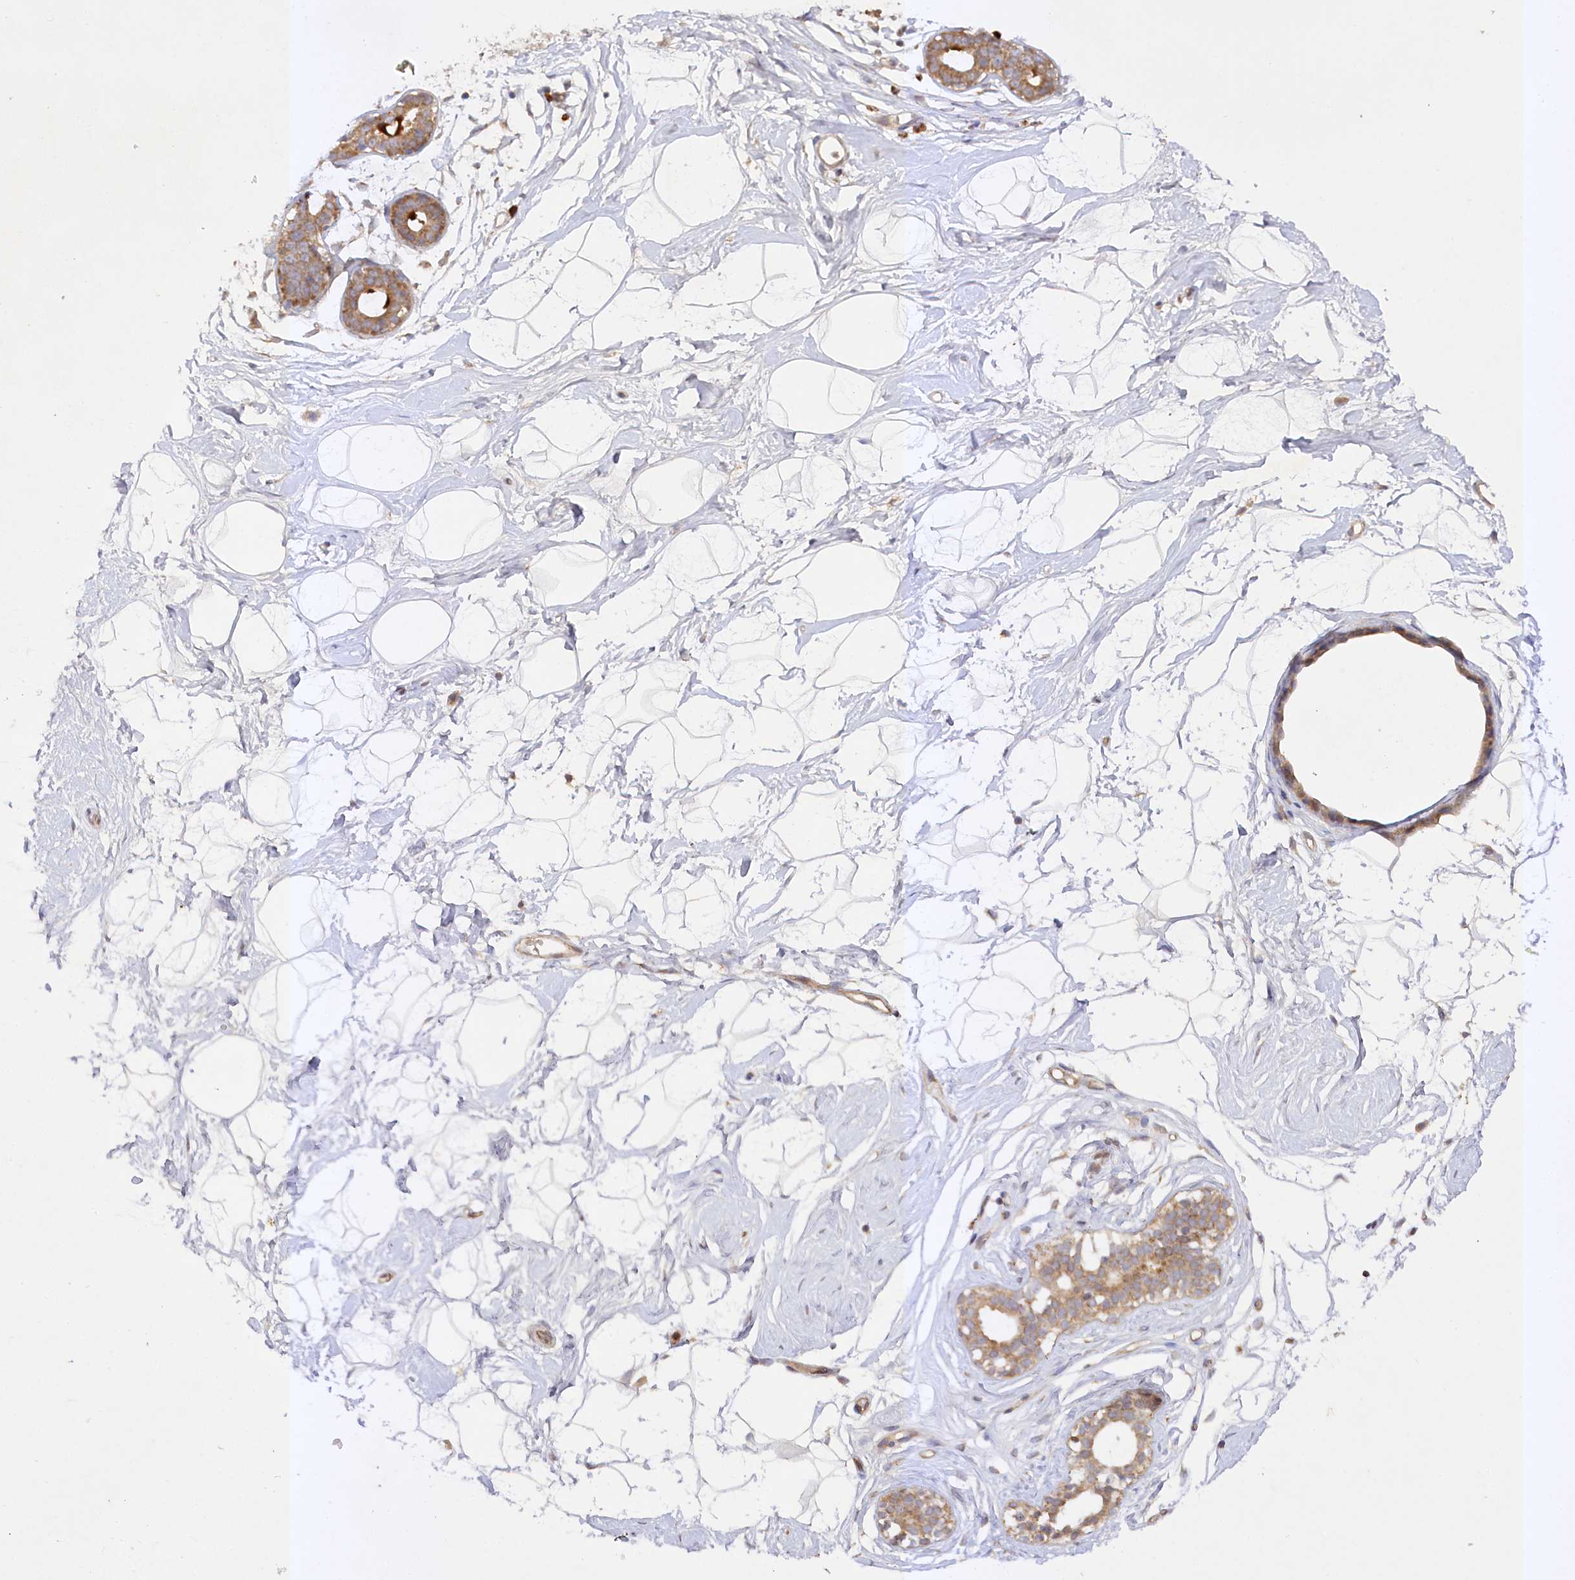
{"staining": {"intensity": "negative", "quantity": "none", "location": "none"}, "tissue": "breast", "cell_type": "Adipocytes", "image_type": "normal", "snomed": [{"axis": "morphology", "description": "Normal tissue, NOS"}, {"axis": "morphology", "description": "Adenoma, NOS"}, {"axis": "topography", "description": "Breast"}], "caption": "Human breast stained for a protein using immunohistochemistry shows no expression in adipocytes.", "gene": "TRAF3IP1", "patient": {"sex": "female", "age": 23}}